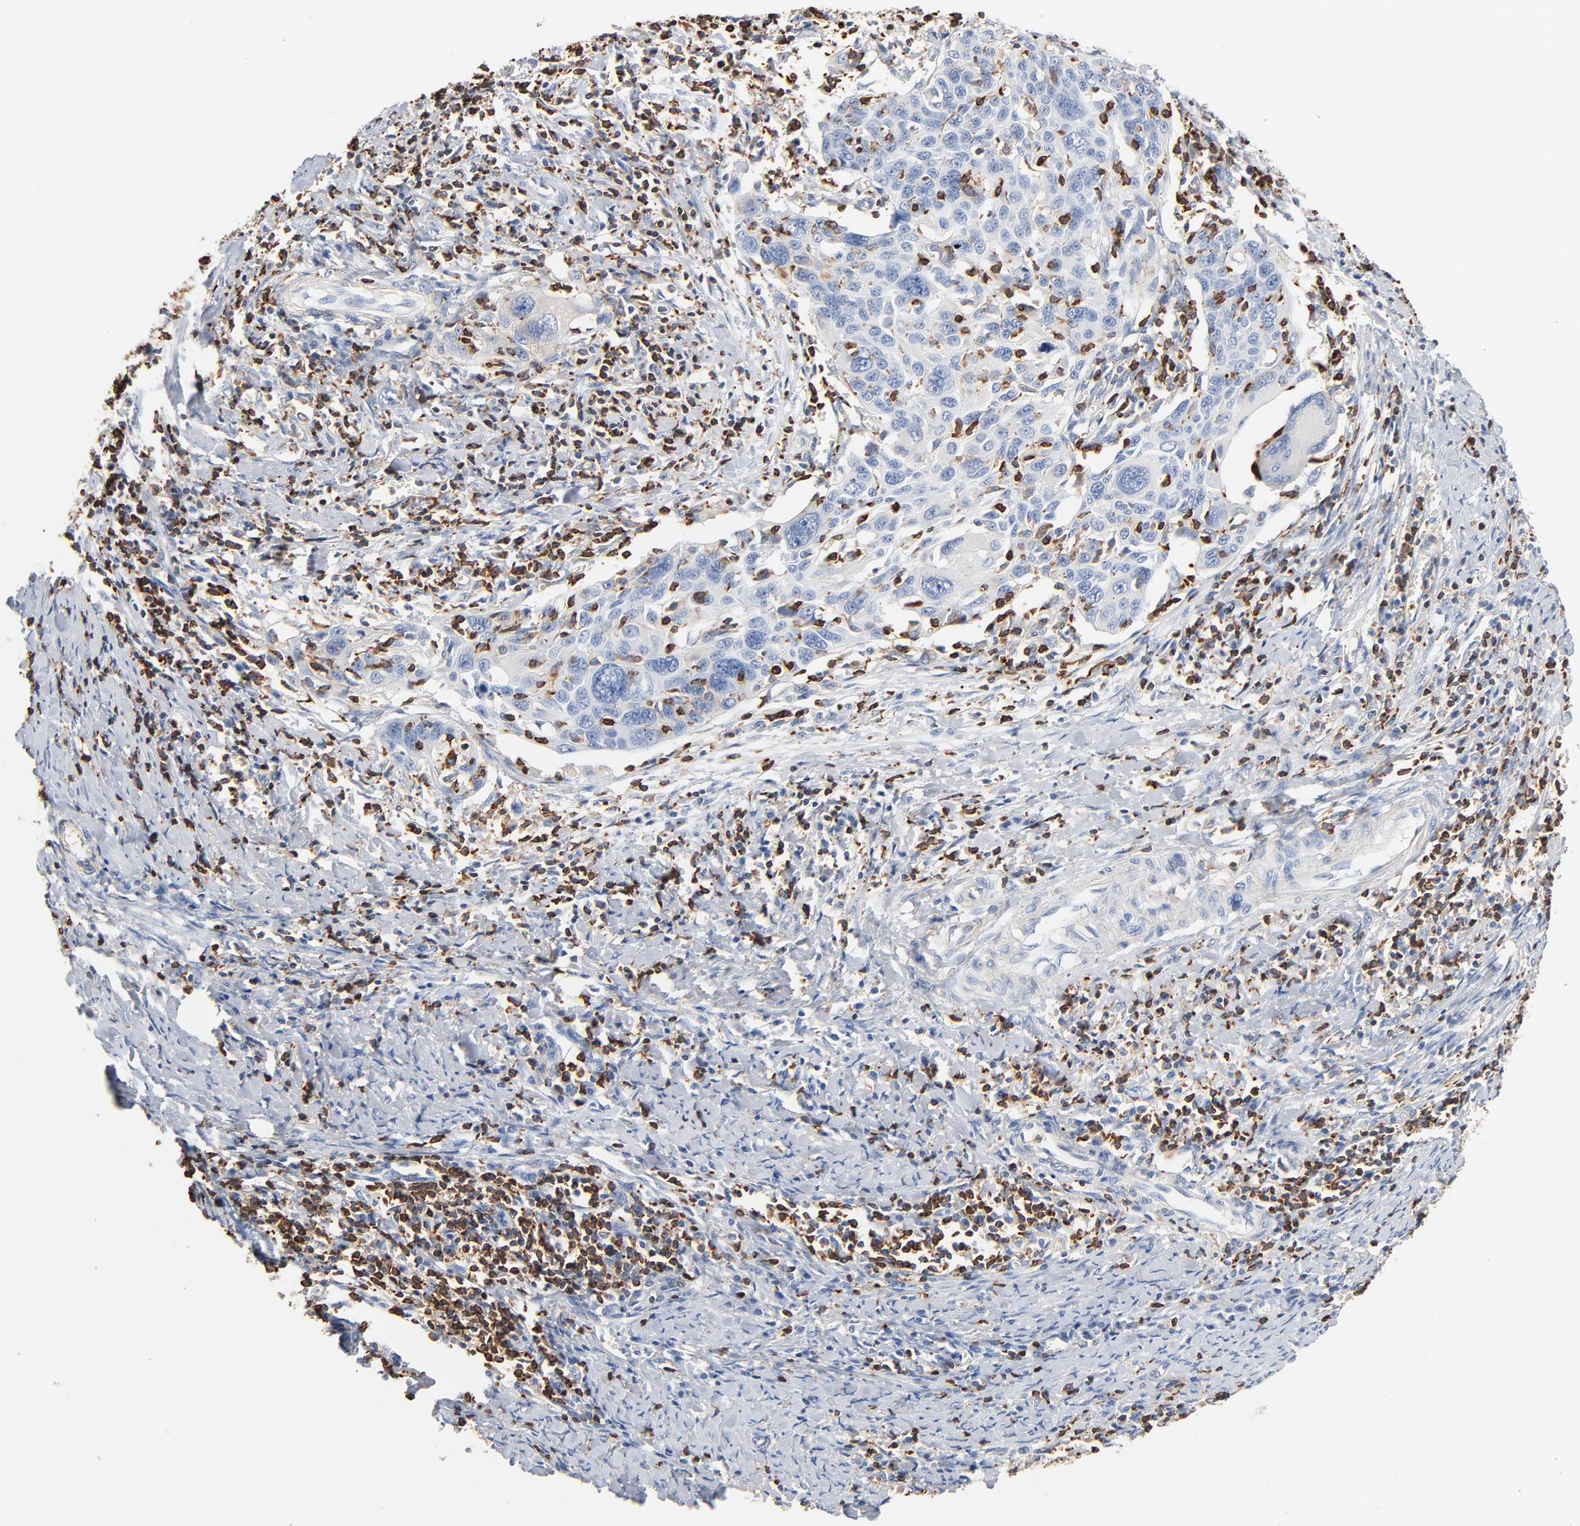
{"staining": {"intensity": "negative", "quantity": "none", "location": "none"}, "tissue": "cervical cancer", "cell_type": "Tumor cells", "image_type": "cancer", "snomed": [{"axis": "morphology", "description": "Squamous cell carcinoma, NOS"}, {"axis": "topography", "description": "Cervix"}], "caption": "Tumor cells are negative for protein expression in human squamous cell carcinoma (cervical).", "gene": "SH3KBP1", "patient": {"sex": "female", "age": 54}}